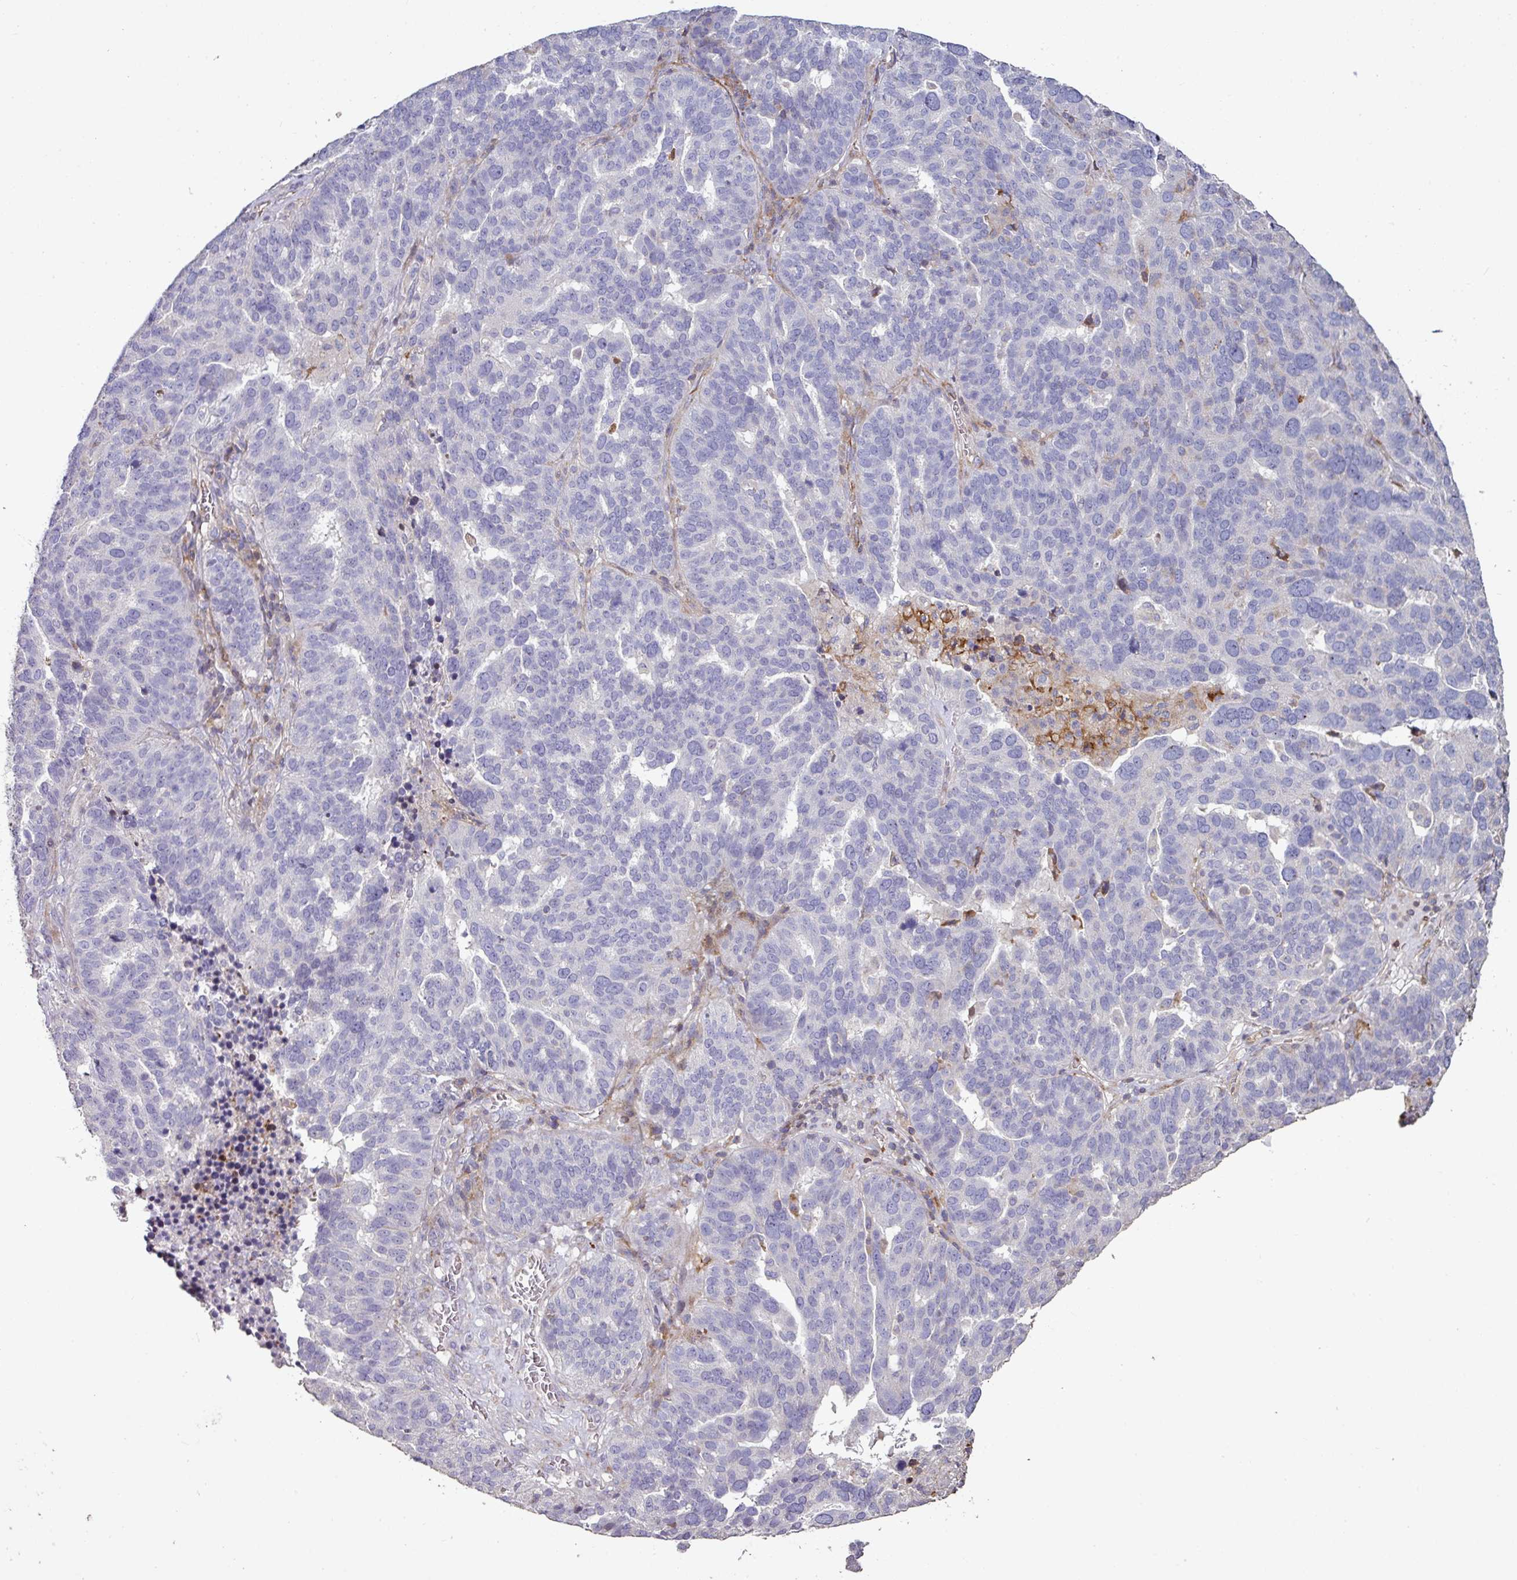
{"staining": {"intensity": "negative", "quantity": "none", "location": "none"}, "tissue": "ovarian cancer", "cell_type": "Tumor cells", "image_type": "cancer", "snomed": [{"axis": "morphology", "description": "Cystadenocarcinoma, serous, NOS"}, {"axis": "topography", "description": "Ovary"}], "caption": "Immunohistochemical staining of human ovarian serous cystadenocarcinoma reveals no significant positivity in tumor cells. (Immunohistochemistry, brightfield microscopy, high magnification).", "gene": "RPL23A", "patient": {"sex": "female", "age": 59}}